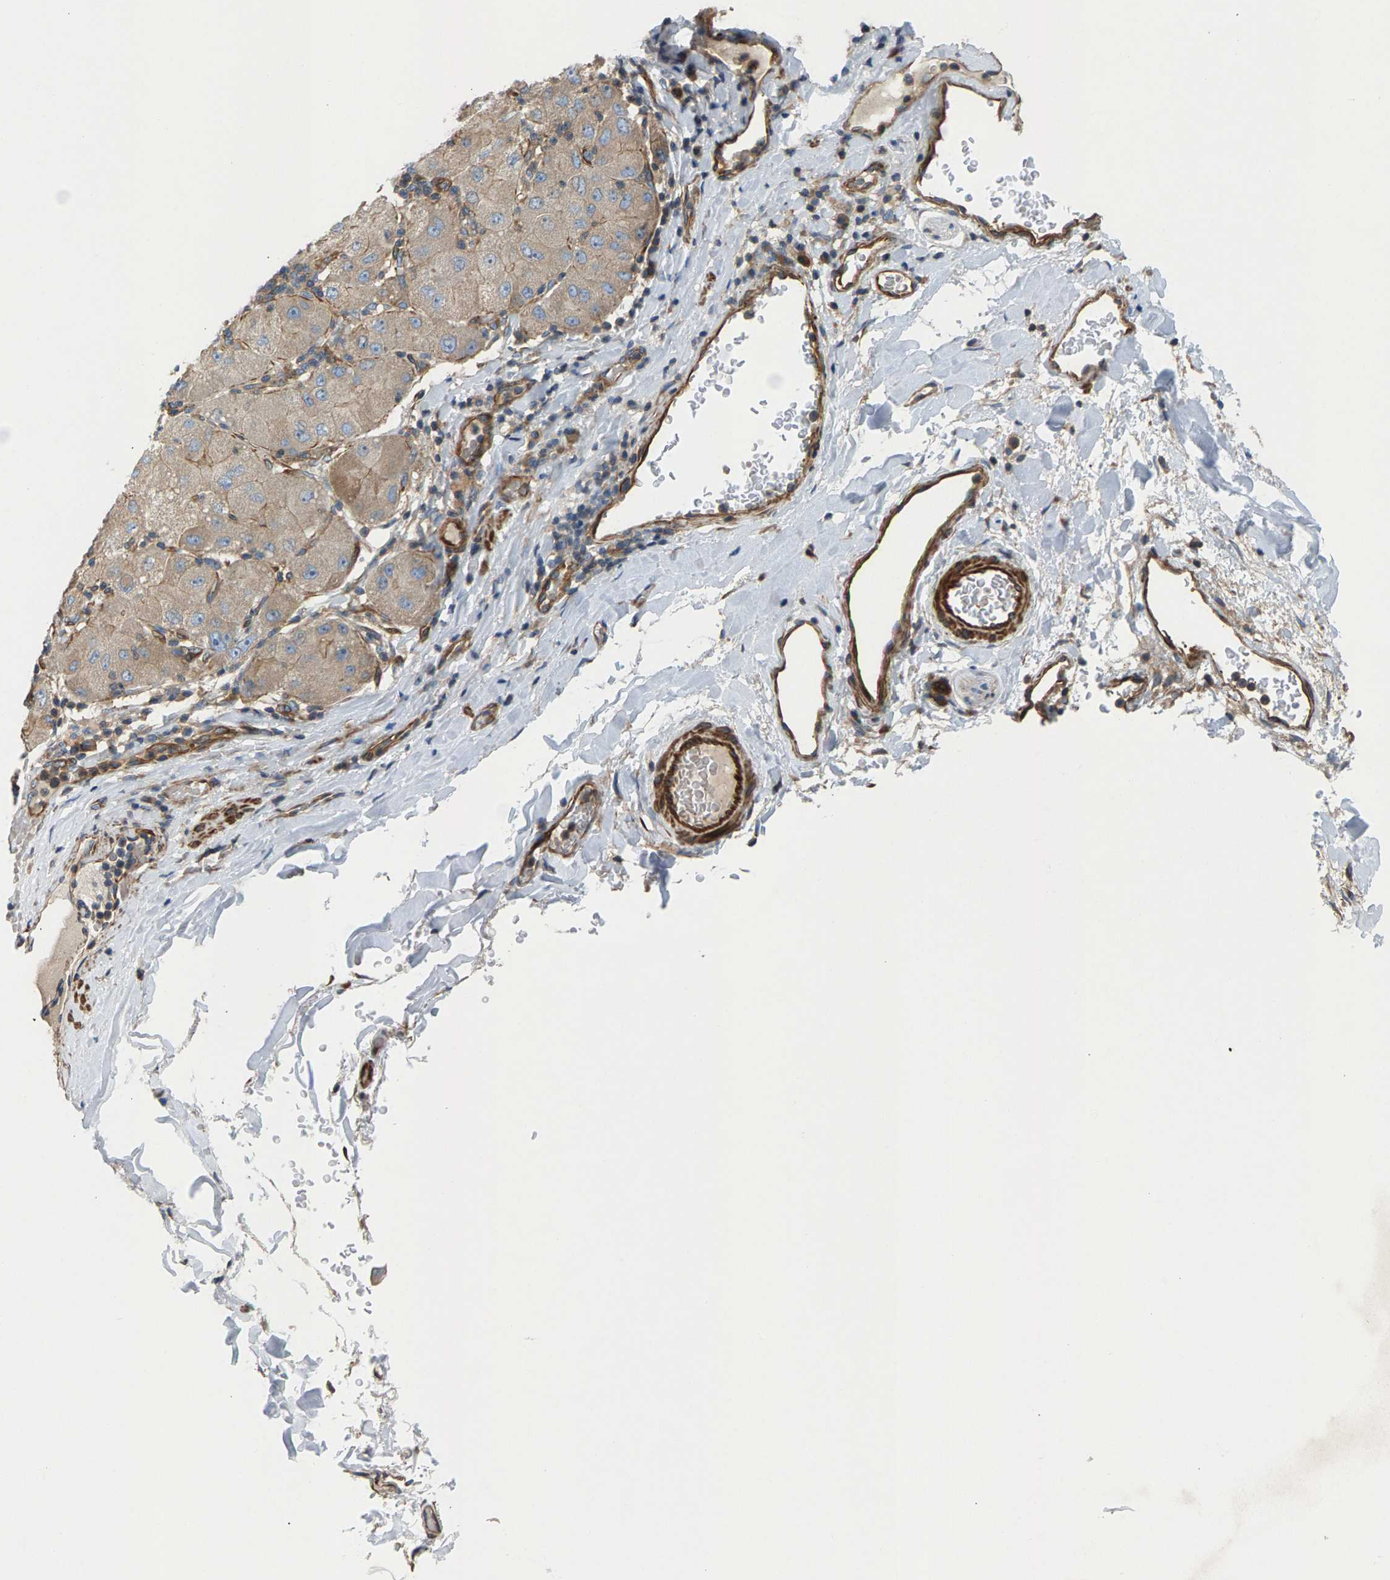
{"staining": {"intensity": "weak", "quantity": "<25%", "location": "cytoplasmic/membranous"}, "tissue": "liver cancer", "cell_type": "Tumor cells", "image_type": "cancer", "snomed": [{"axis": "morphology", "description": "Carcinoma, Hepatocellular, NOS"}, {"axis": "topography", "description": "Liver"}], "caption": "A histopathology image of human liver hepatocellular carcinoma is negative for staining in tumor cells.", "gene": "PDCL", "patient": {"sex": "male", "age": 80}}